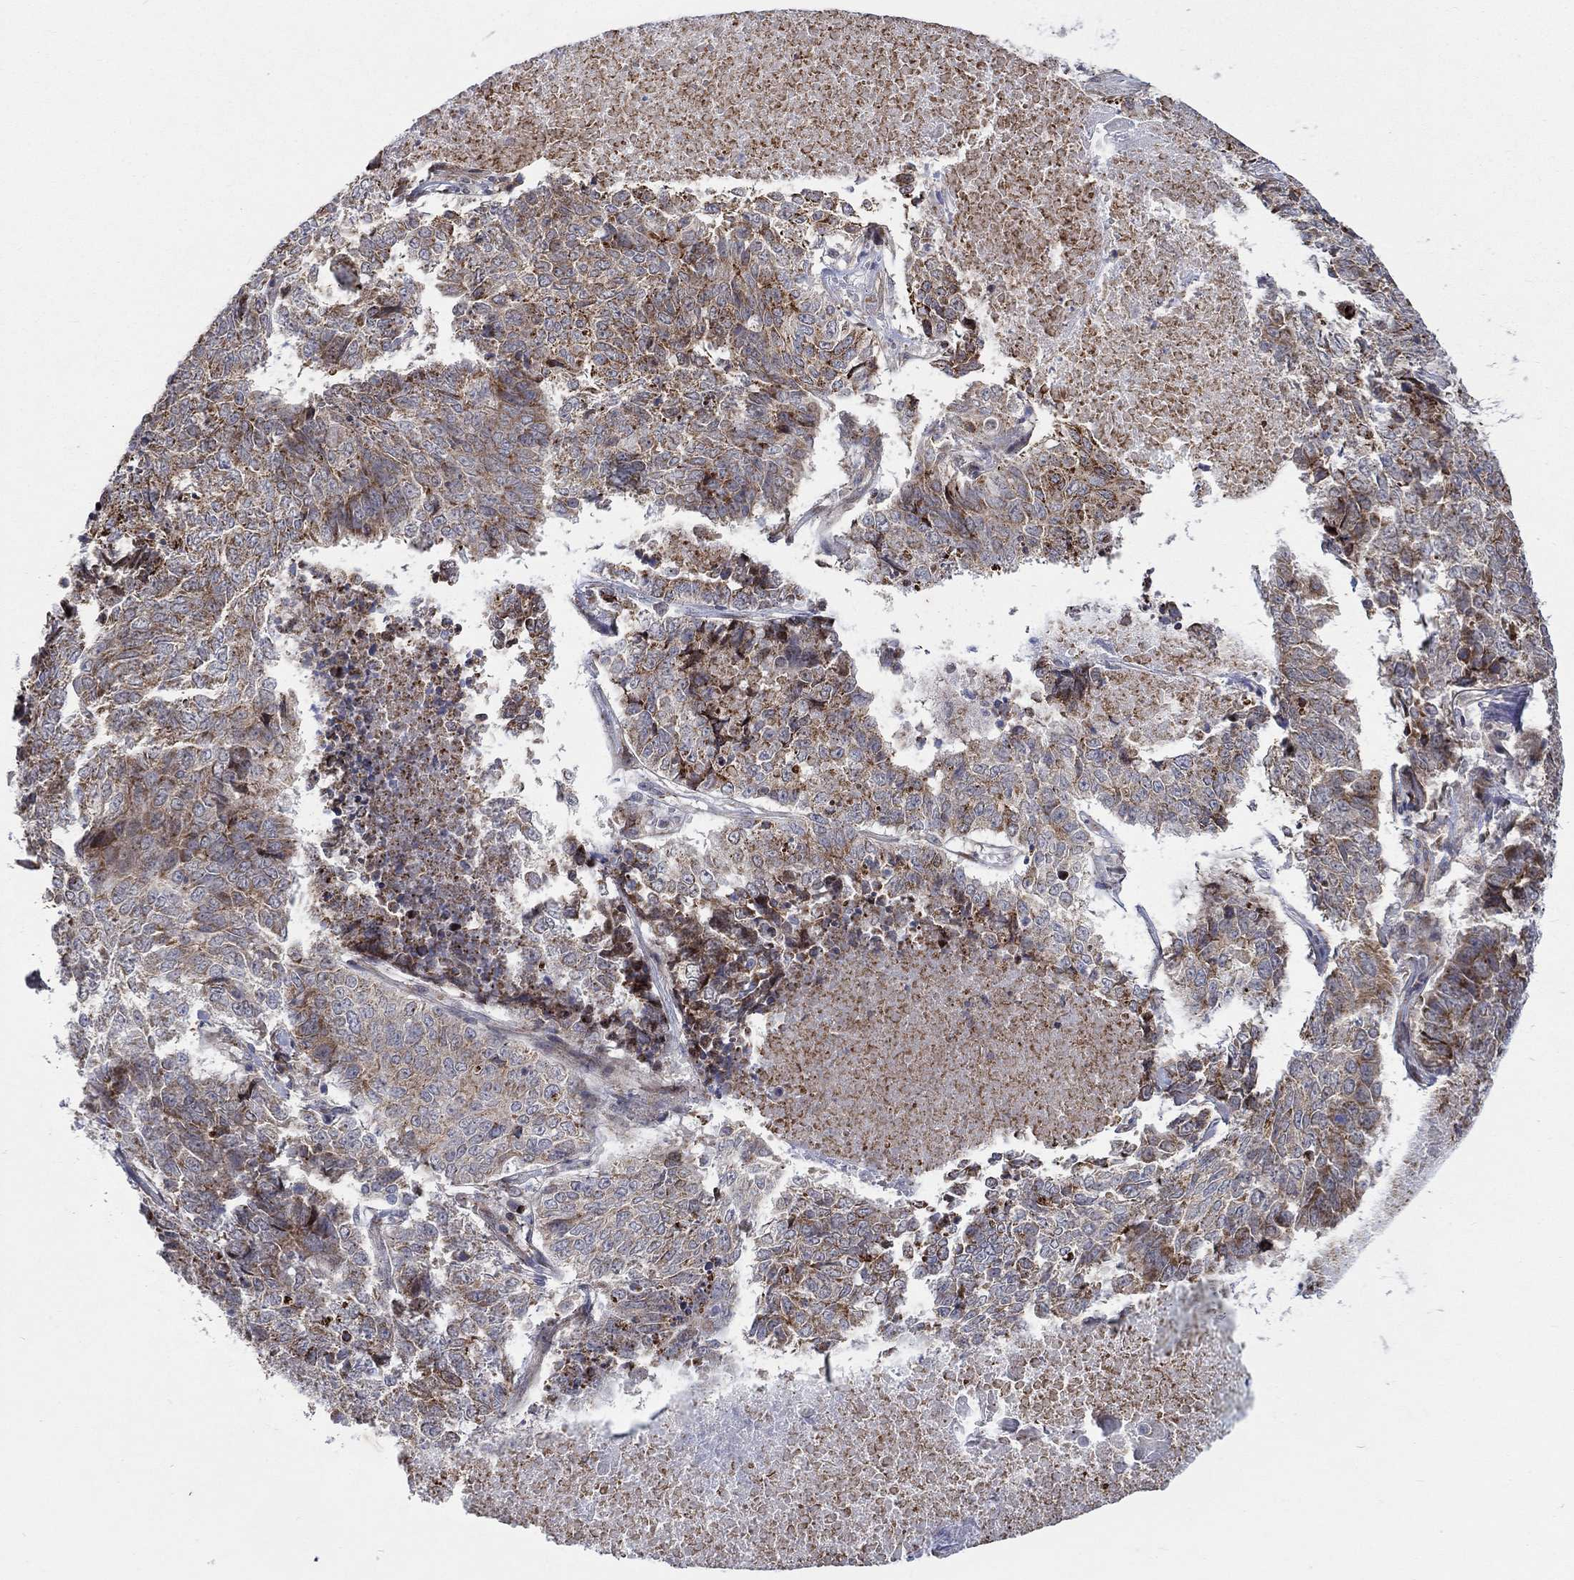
{"staining": {"intensity": "strong", "quantity": "25%-75%", "location": "cytoplasmic/membranous"}, "tissue": "lung cancer", "cell_type": "Tumor cells", "image_type": "cancer", "snomed": [{"axis": "morphology", "description": "Squamous cell carcinoma, NOS"}, {"axis": "topography", "description": "Lung"}], "caption": "The photomicrograph shows immunohistochemical staining of lung cancer. There is strong cytoplasmic/membranous expression is identified in about 25%-75% of tumor cells. Nuclei are stained in blue.", "gene": "SLC35F2", "patient": {"sex": "male", "age": 64}}